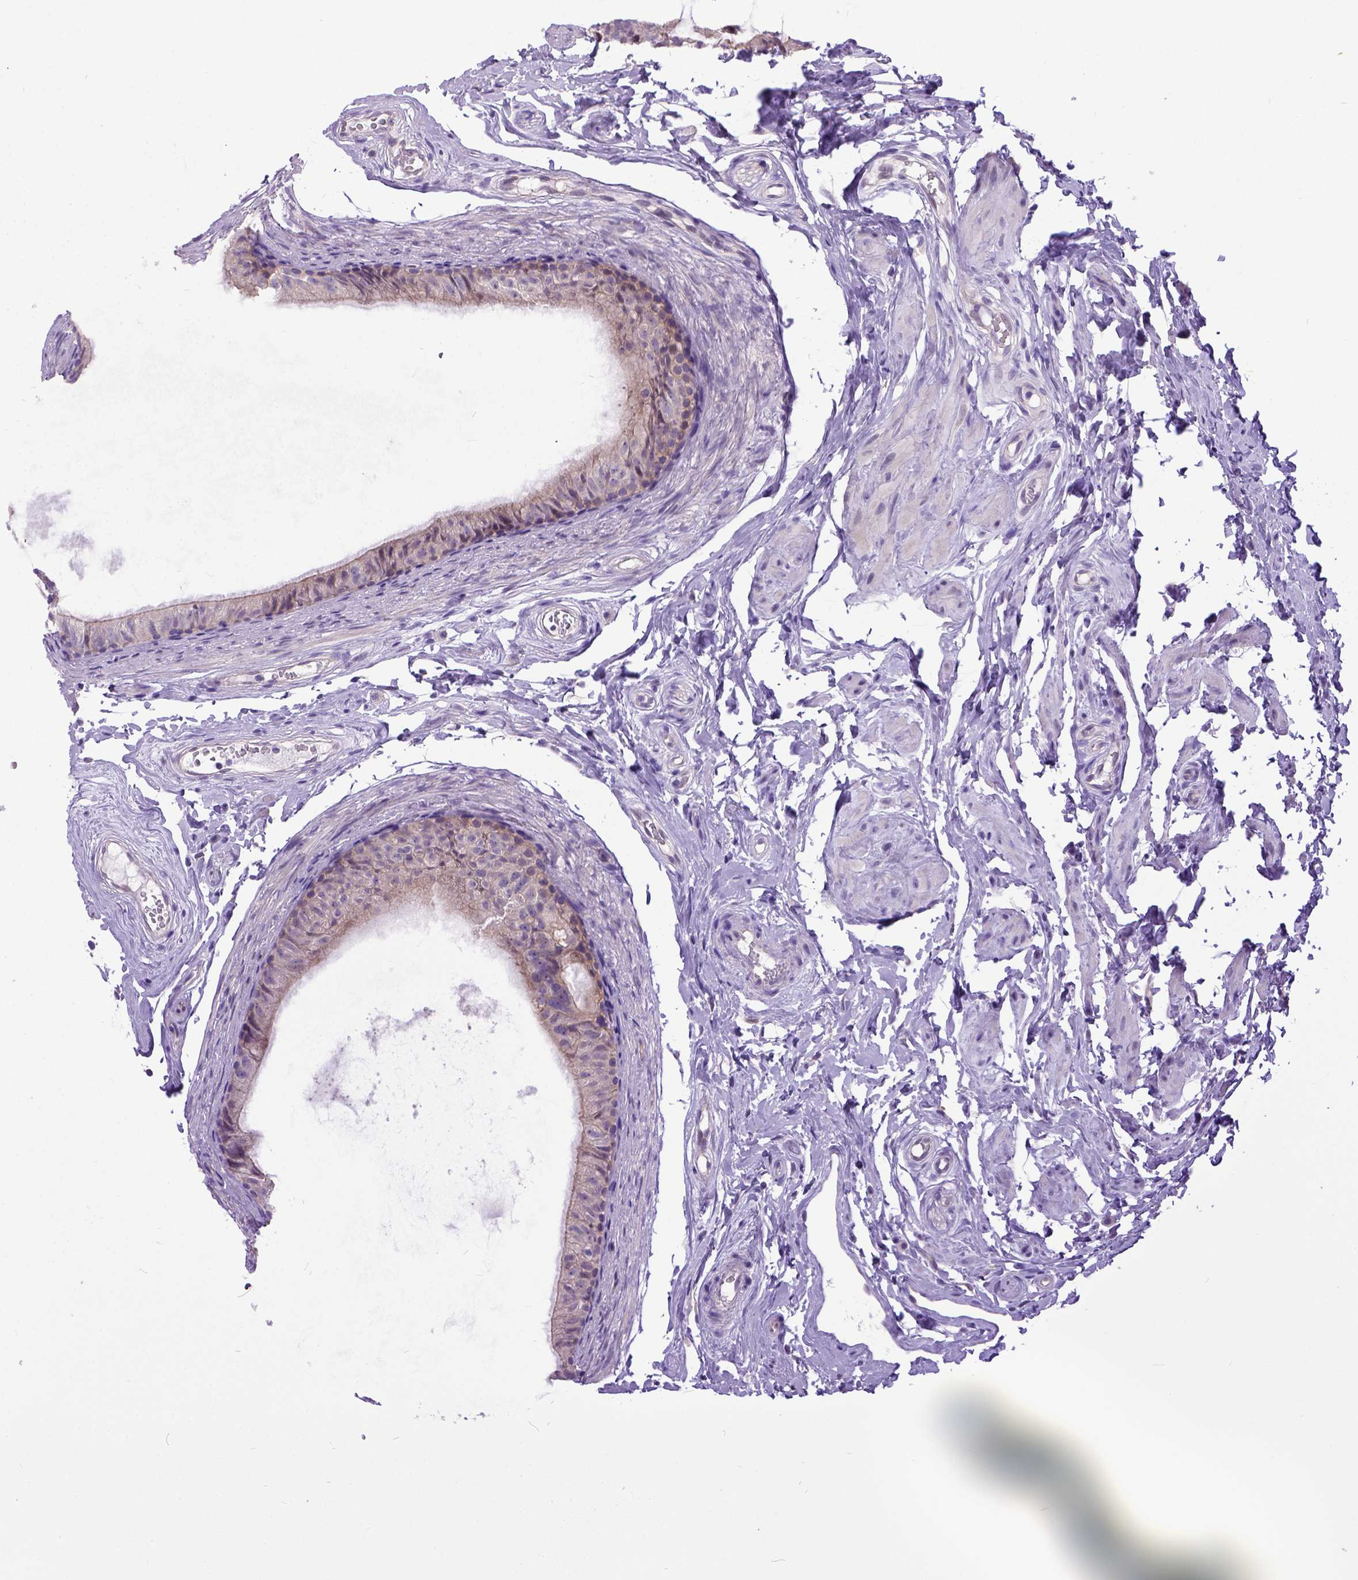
{"staining": {"intensity": "weak", "quantity": "25%-75%", "location": "cytoplasmic/membranous"}, "tissue": "epididymis", "cell_type": "Glandular cells", "image_type": "normal", "snomed": [{"axis": "morphology", "description": "Normal tissue, NOS"}, {"axis": "topography", "description": "Epididymis"}], "caption": "Immunohistochemistry (IHC) image of normal epididymis: human epididymis stained using immunohistochemistry (IHC) demonstrates low levels of weak protein expression localized specifically in the cytoplasmic/membranous of glandular cells, appearing as a cytoplasmic/membranous brown color.", "gene": "NEK5", "patient": {"sex": "male", "age": 45}}